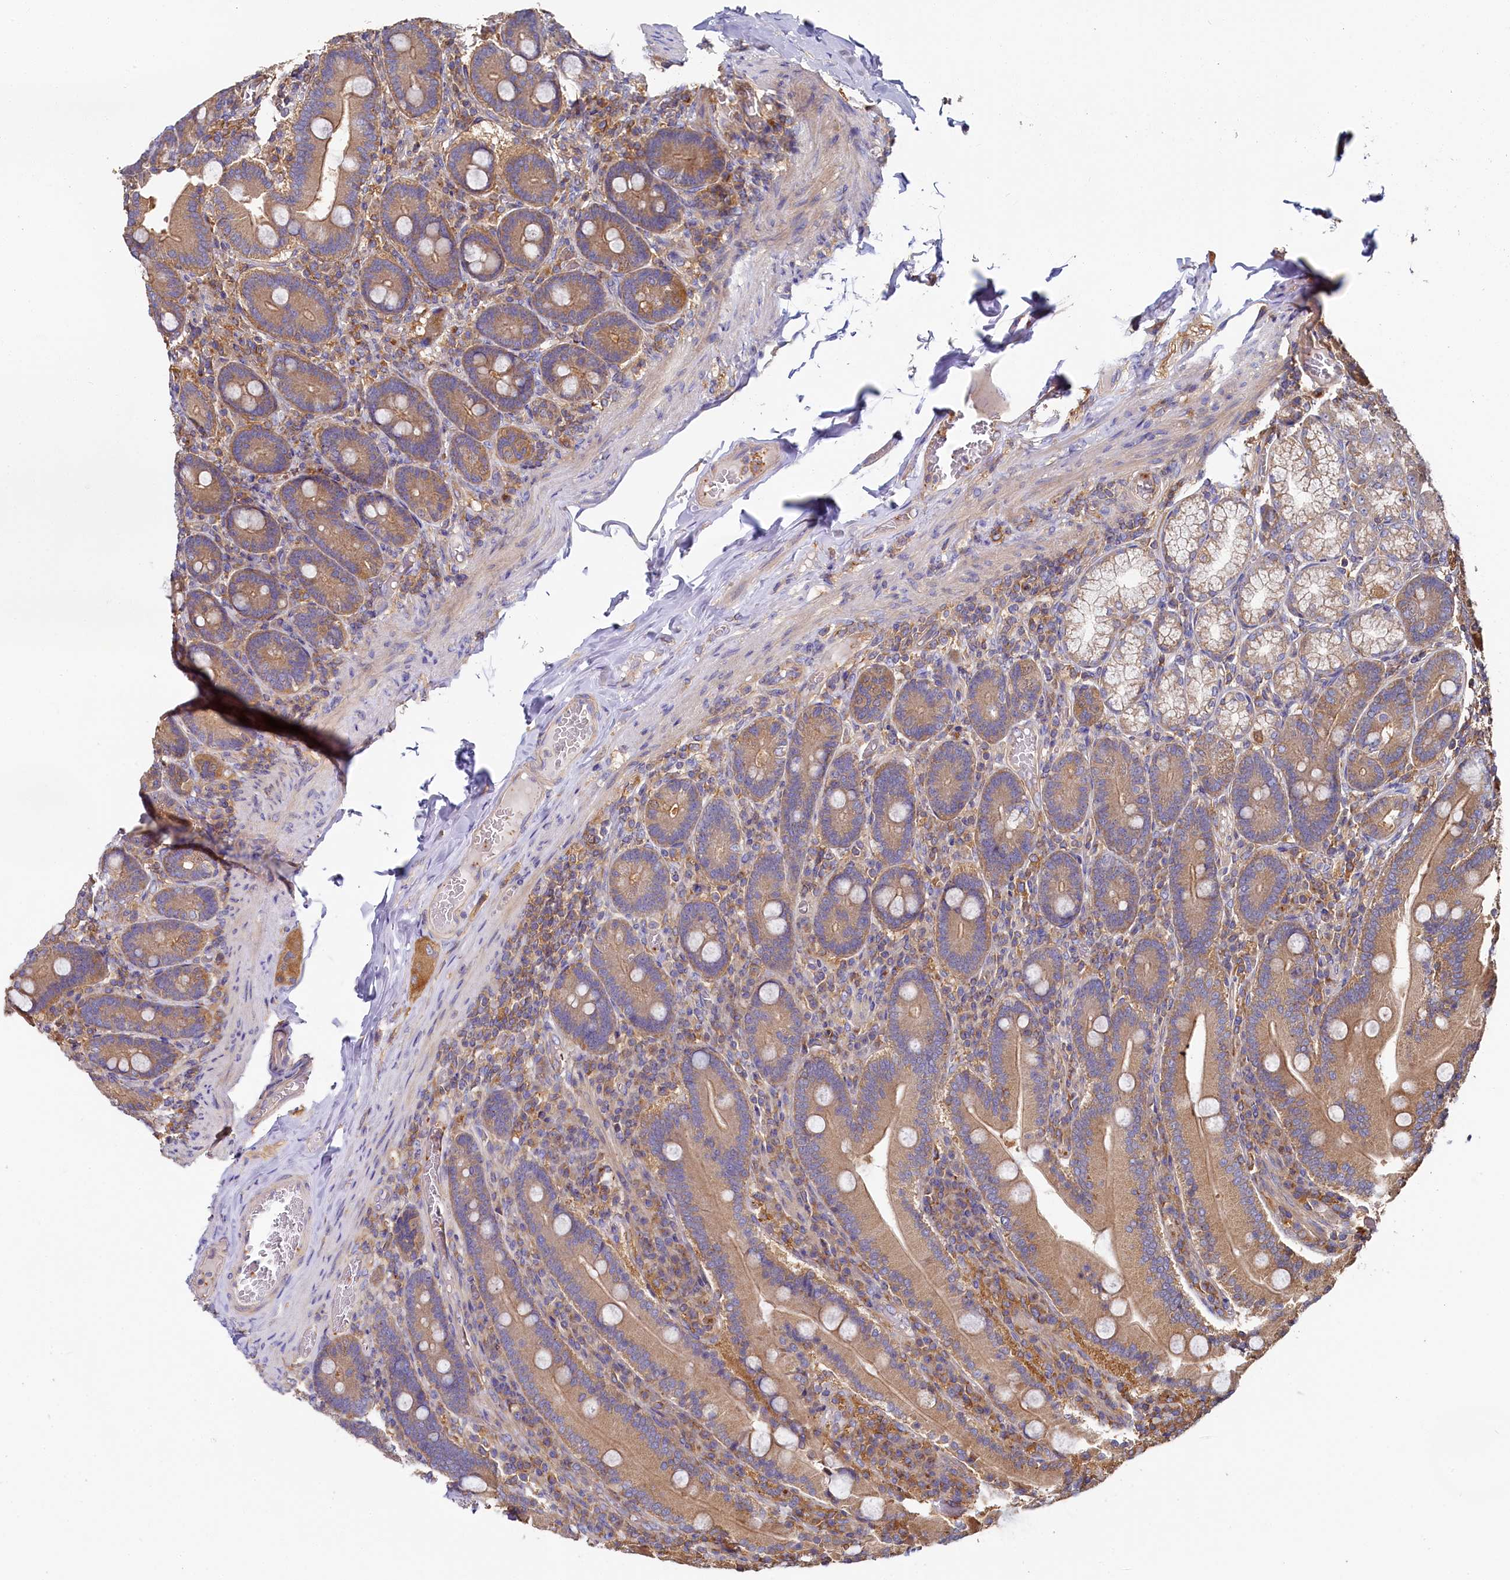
{"staining": {"intensity": "moderate", "quantity": ">75%", "location": "cytoplasmic/membranous"}, "tissue": "duodenum", "cell_type": "Glandular cells", "image_type": "normal", "snomed": [{"axis": "morphology", "description": "Normal tissue, NOS"}, {"axis": "topography", "description": "Duodenum"}], "caption": "High-power microscopy captured an immunohistochemistry micrograph of normal duodenum, revealing moderate cytoplasmic/membranous staining in about >75% of glandular cells. (DAB IHC with brightfield microscopy, high magnification).", "gene": "PPIP5K1", "patient": {"sex": "female", "age": 62}}